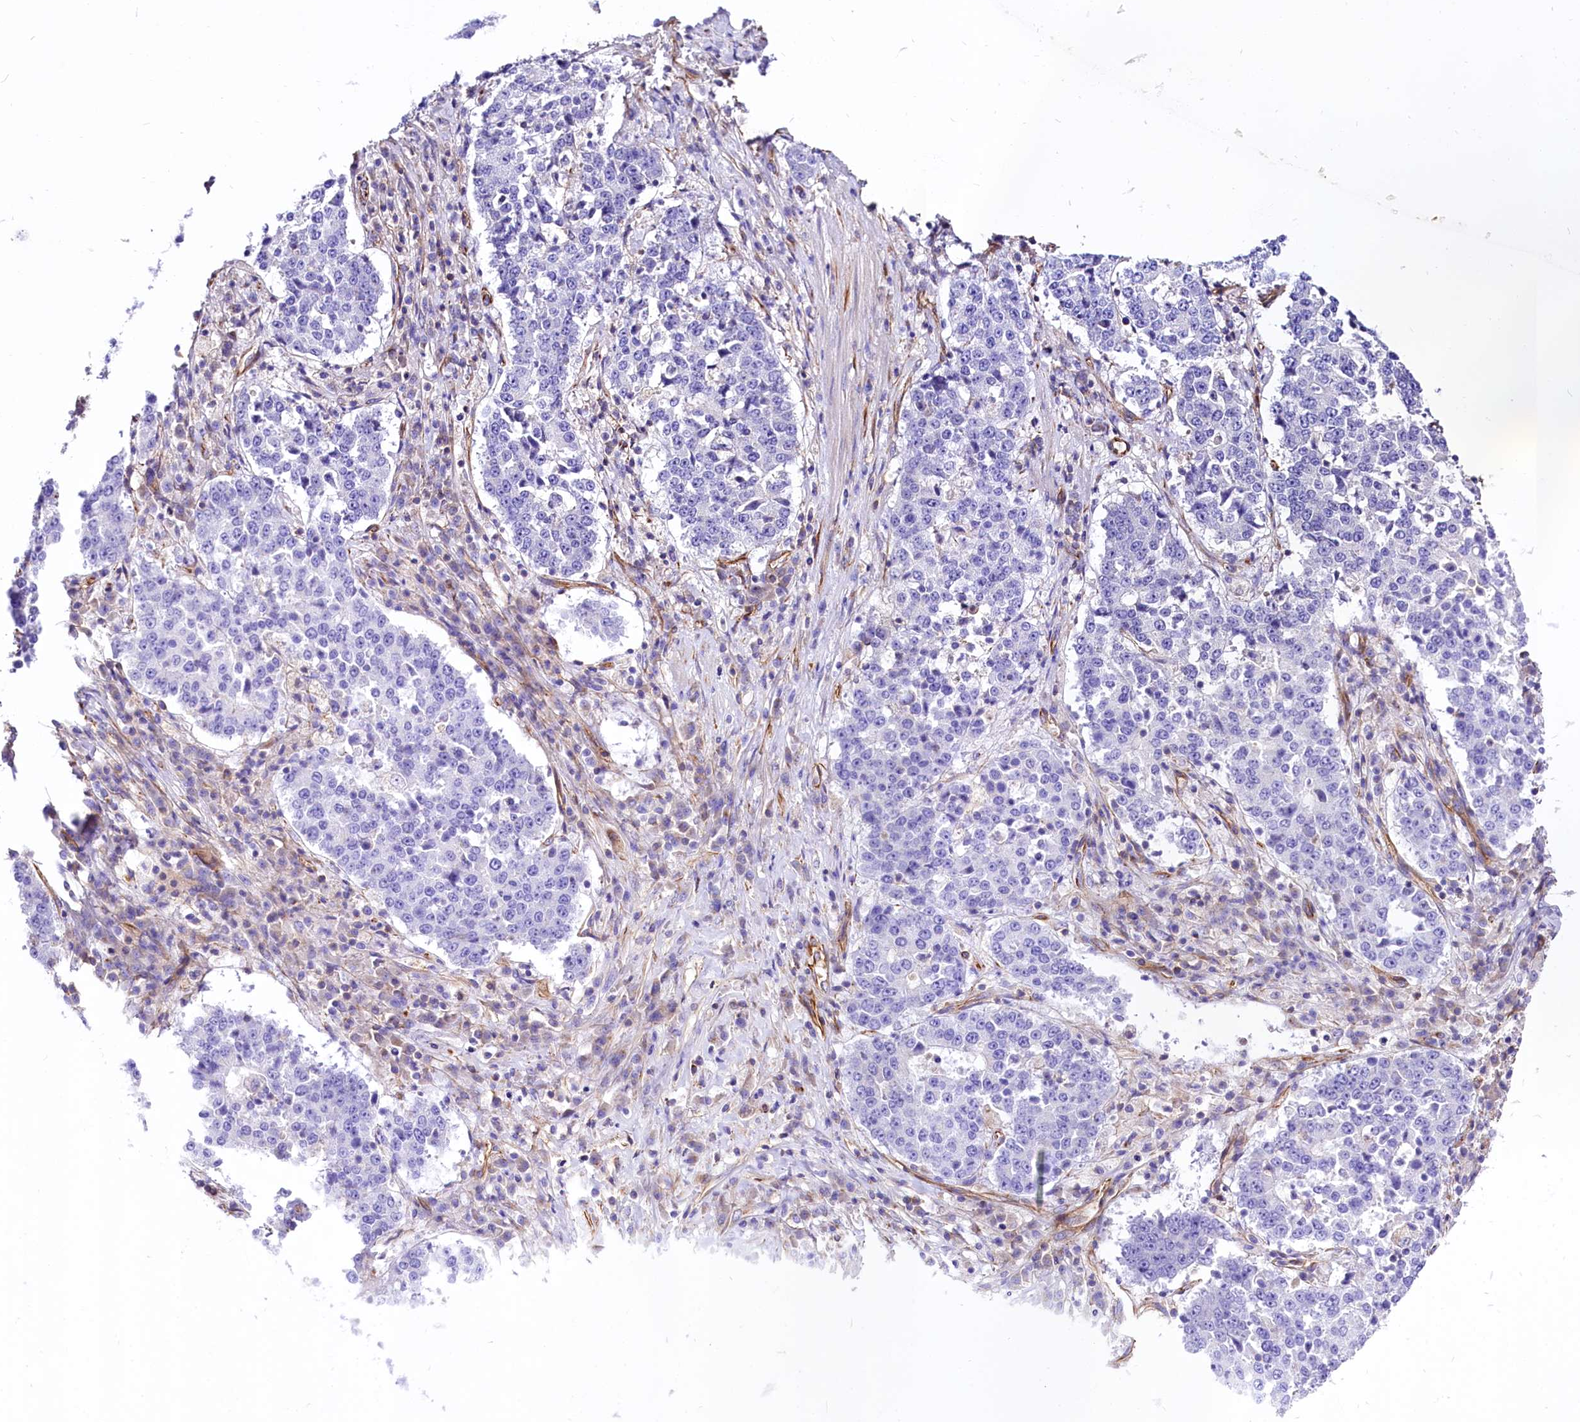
{"staining": {"intensity": "negative", "quantity": "none", "location": "none"}, "tissue": "stomach cancer", "cell_type": "Tumor cells", "image_type": "cancer", "snomed": [{"axis": "morphology", "description": "Adenocarcinoma, NOS"}, {"axis": "topography", "description": "Stomach"}], "caption": "Immunohistochemistry histopathology image of human stomach cancer (adenocarcinoma) stained for a protein (brown), which shows no staining in tumor cells.", "gene": "CD99", "patient": {"sex": "male", "age": 59}}